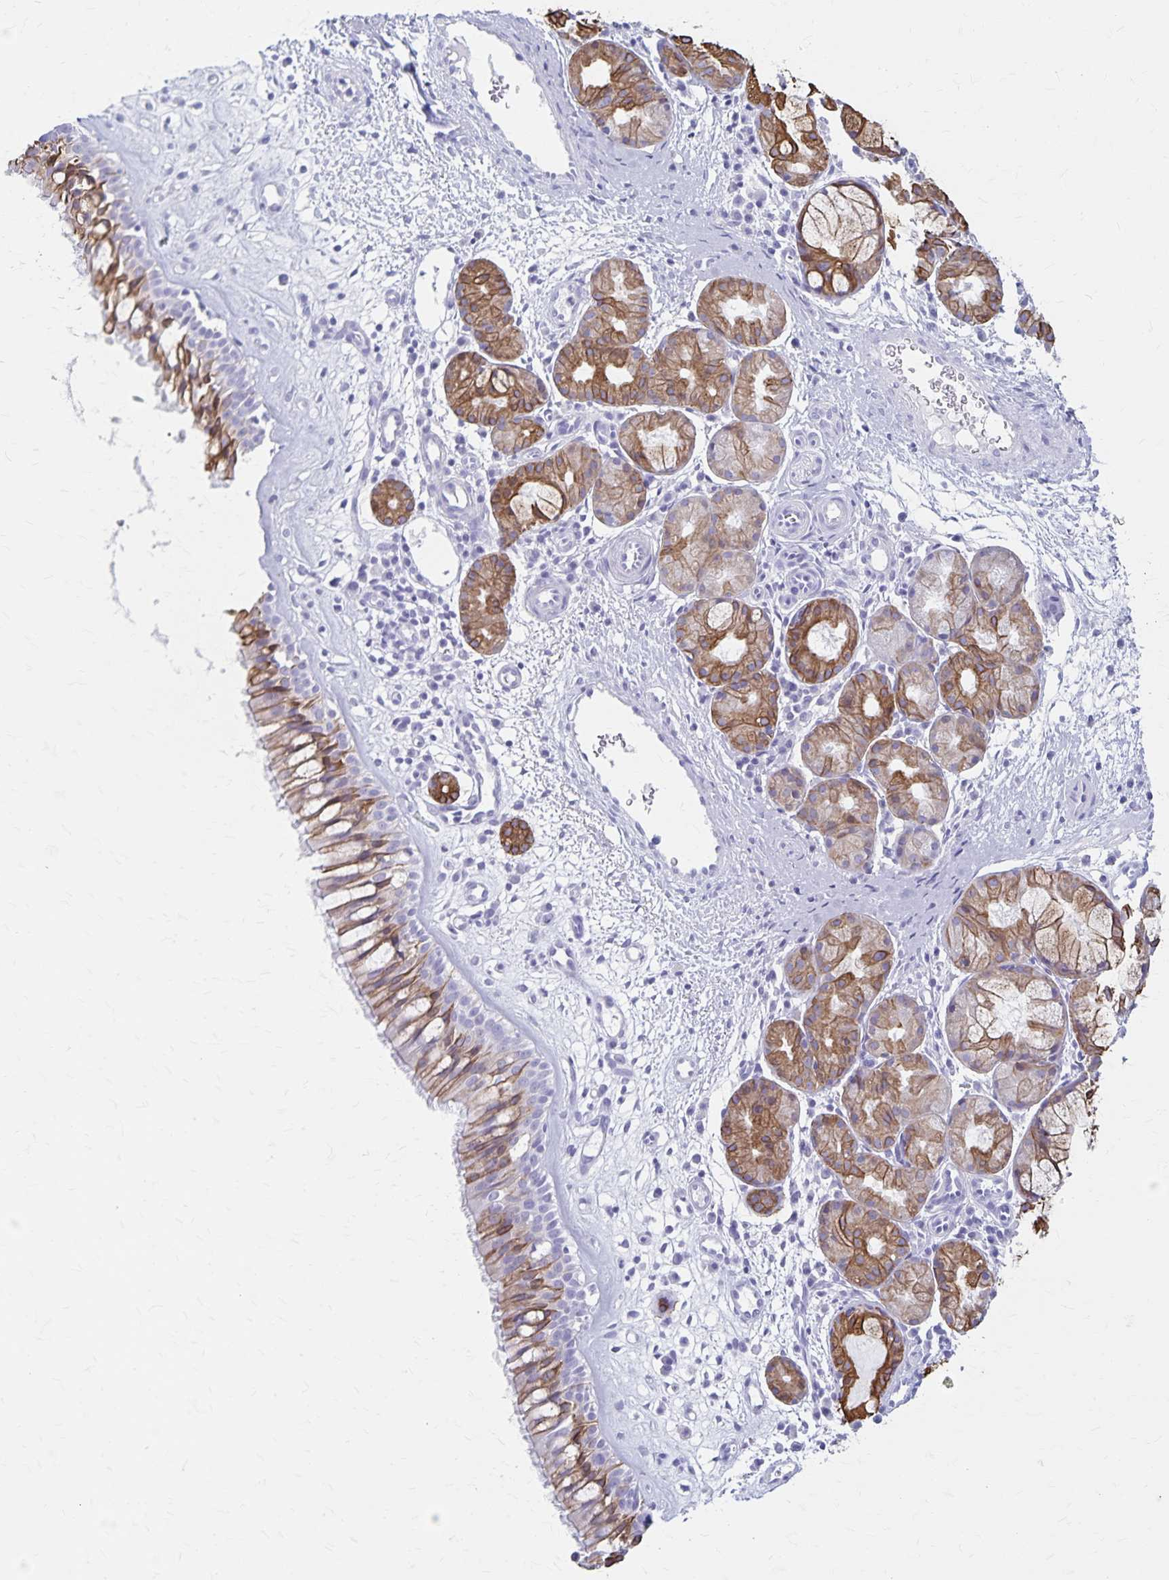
{"staining": {"intensity": "moderate", "quantity": "25%-75%", "location": "cytoplasmic/membranous"}, "tissue": "nasopharynx", "cell_type": "Respiratory epithelial cells", "image_type": "normal", "snomed": [{"axis": "morphology", "description": "Normal tissue, NOS"}, {"axis": "topography", "description": "Nasopharynx"}], "caption": "Immunohistochemical staining of unremarkable human nasopharynx shows 25%-75% levels of moderate cytoplasmic/membranous protein positivity in about 25%-75% of respiratory epithelial cells.", "gene": "GPBAR1", "patient": {"sex": "male", "age": 65}}